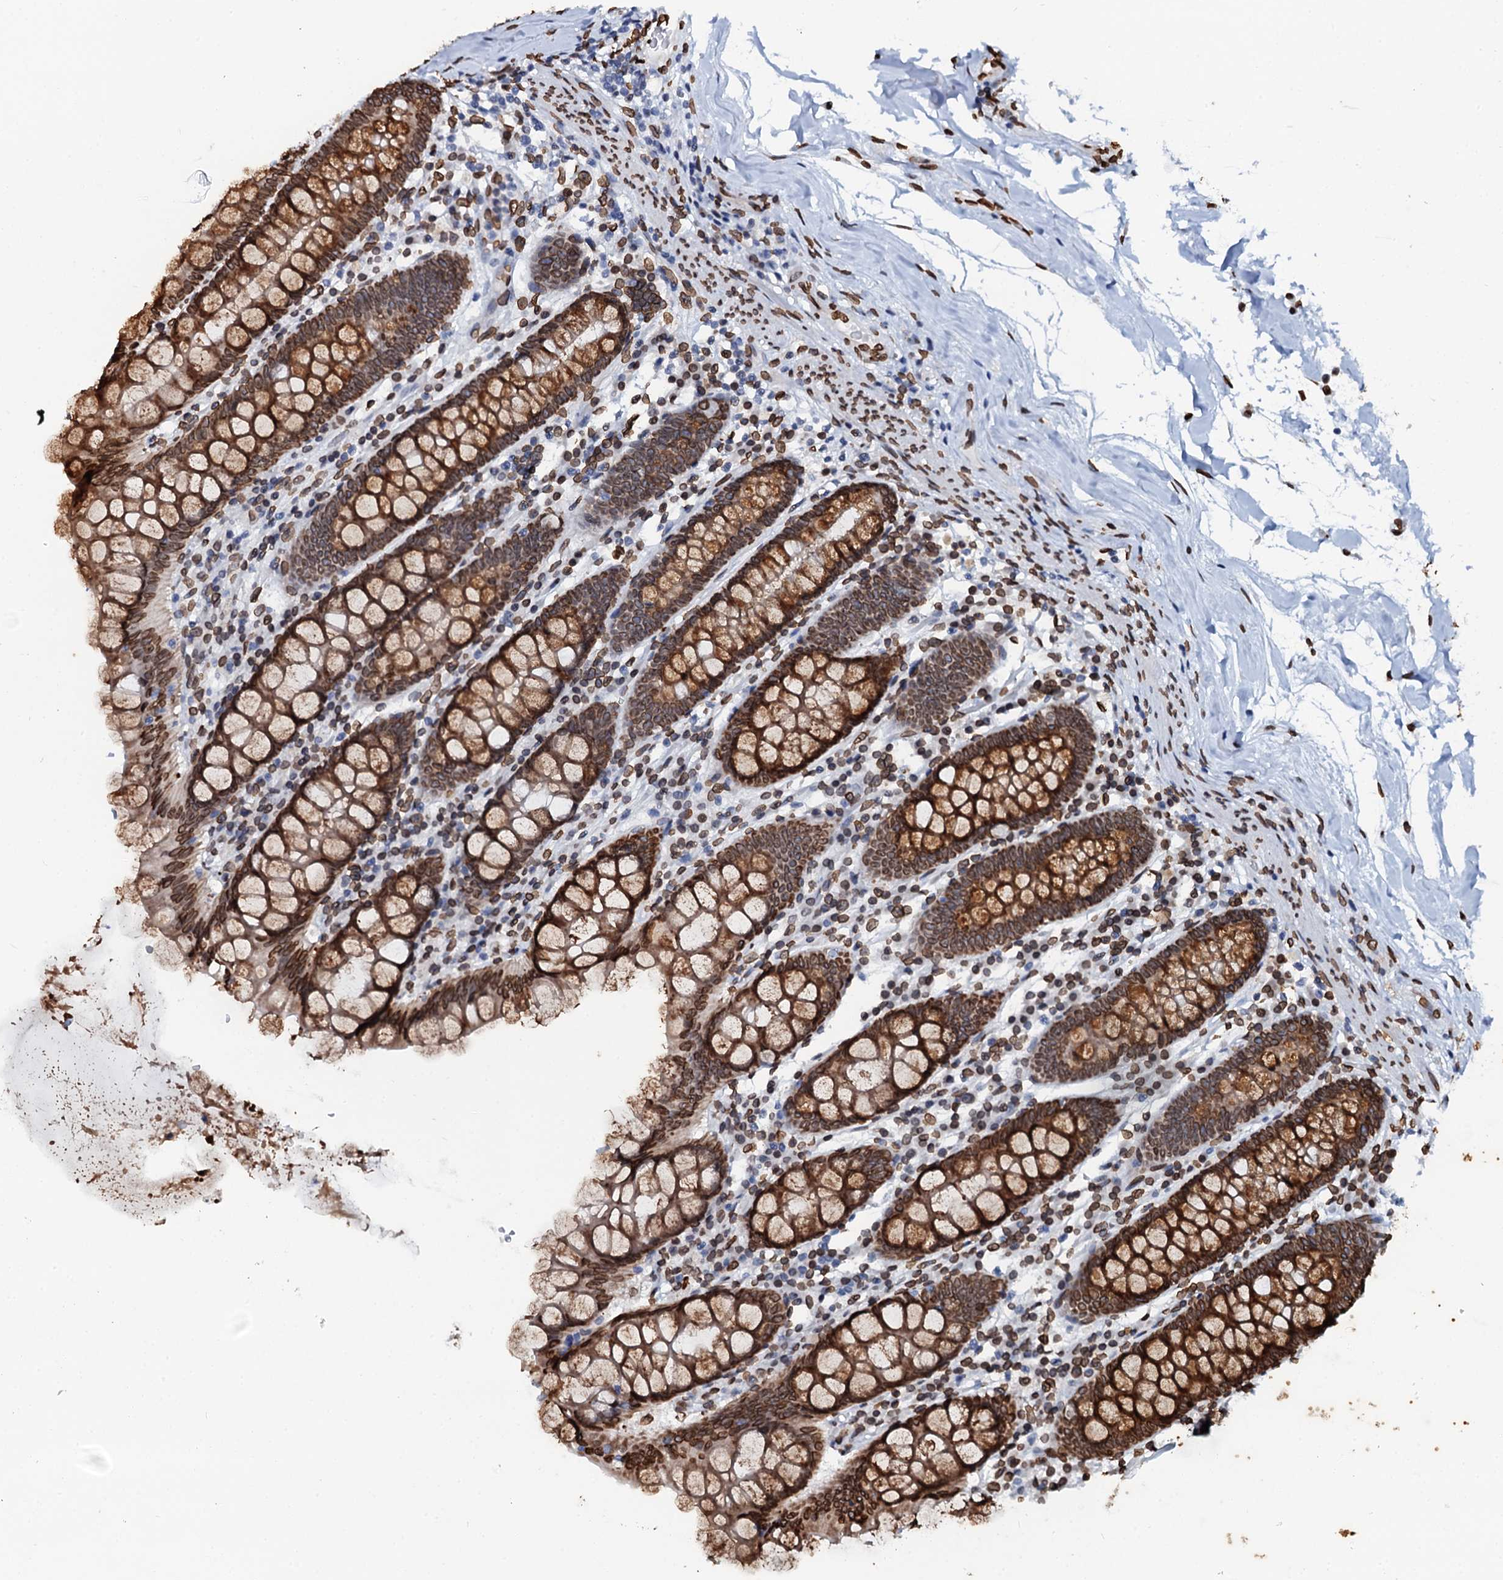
{"staining": {"intensity": "strong", "quantity": ">75%", "location": "nuclear"}, "tissue": "colon", "cell_type": "Endothelial cells", "image_type": "normal", "snomed": [{"axis": "morphology", "description": "Normal tissue, NOS"}, {"axis": "topography", "description": "Colon"}], "caption": "The histopathology image demonstrates staining of benign colon, revealing strong nuclear protein expression (brown color) within endothelial cells. Immunohistochemistry (ihc) stains the protein of interest in brown and the nuclei are stained blue.", "gene": "KATNAL2", "patient": {"sex": "female", "age": 79}}